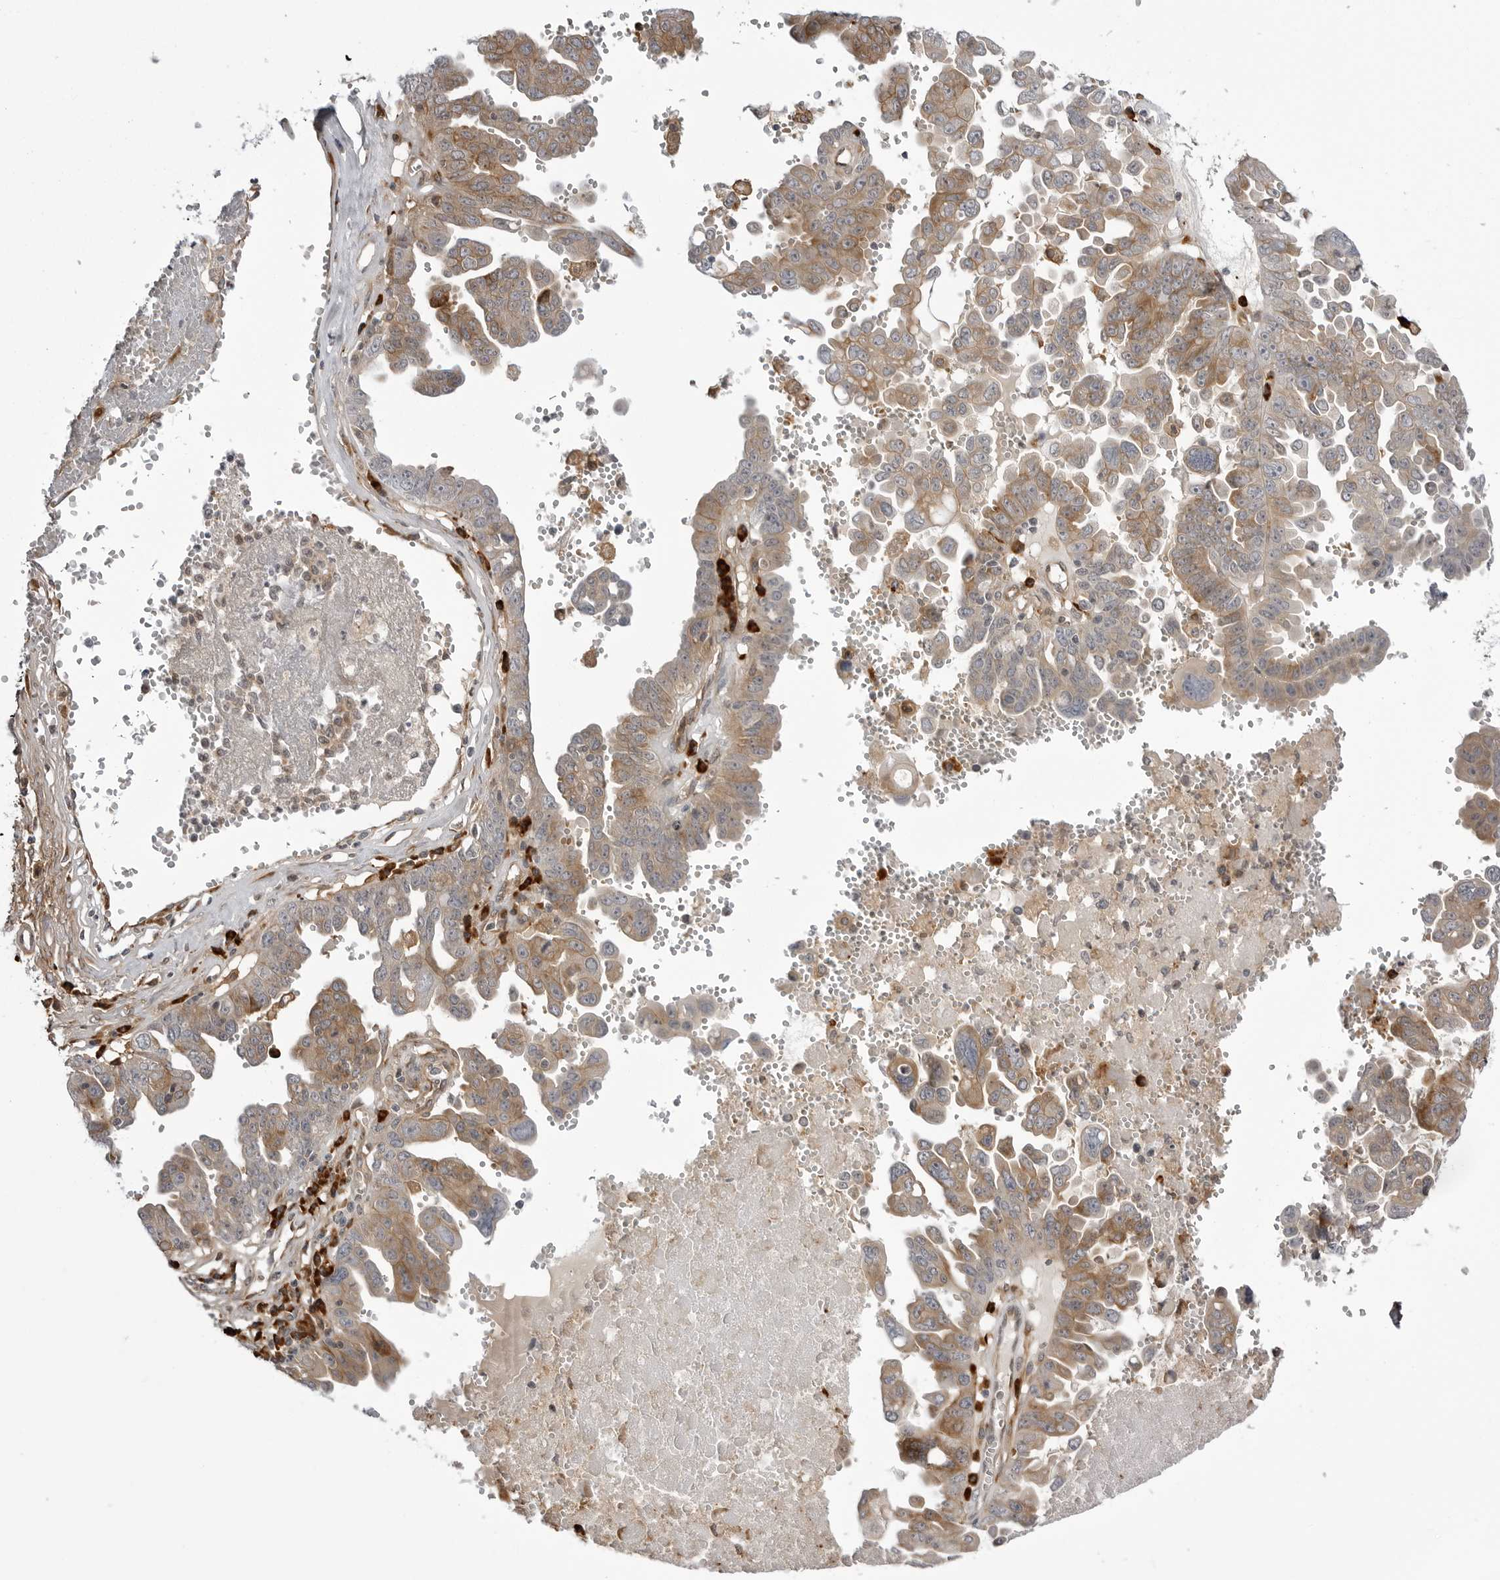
{"staining": {"intensity": "moderate", "quantity": ">75%", "location": "cytoplasmic/membranous"}, "tissue": "ovarian cancer", "cell_type": "Tumor cells", "image_type": "cancer", "snomed": [{"axis": "morphology", "description": "Carcinoma, endometroid"}, {"axis": "topography", "description": "Ovary"}], "caption": "Protein expression analysis of ovarian cancer (endometroid carcinoma) shows moderate cytoplasmic/membranous positivity in approximately >75% of tumor cells. The protein is shown in brown color, while the nuclei are stained blue.", "gene": "ARL5A", "patient": {"sex": "female", "age": 62}}